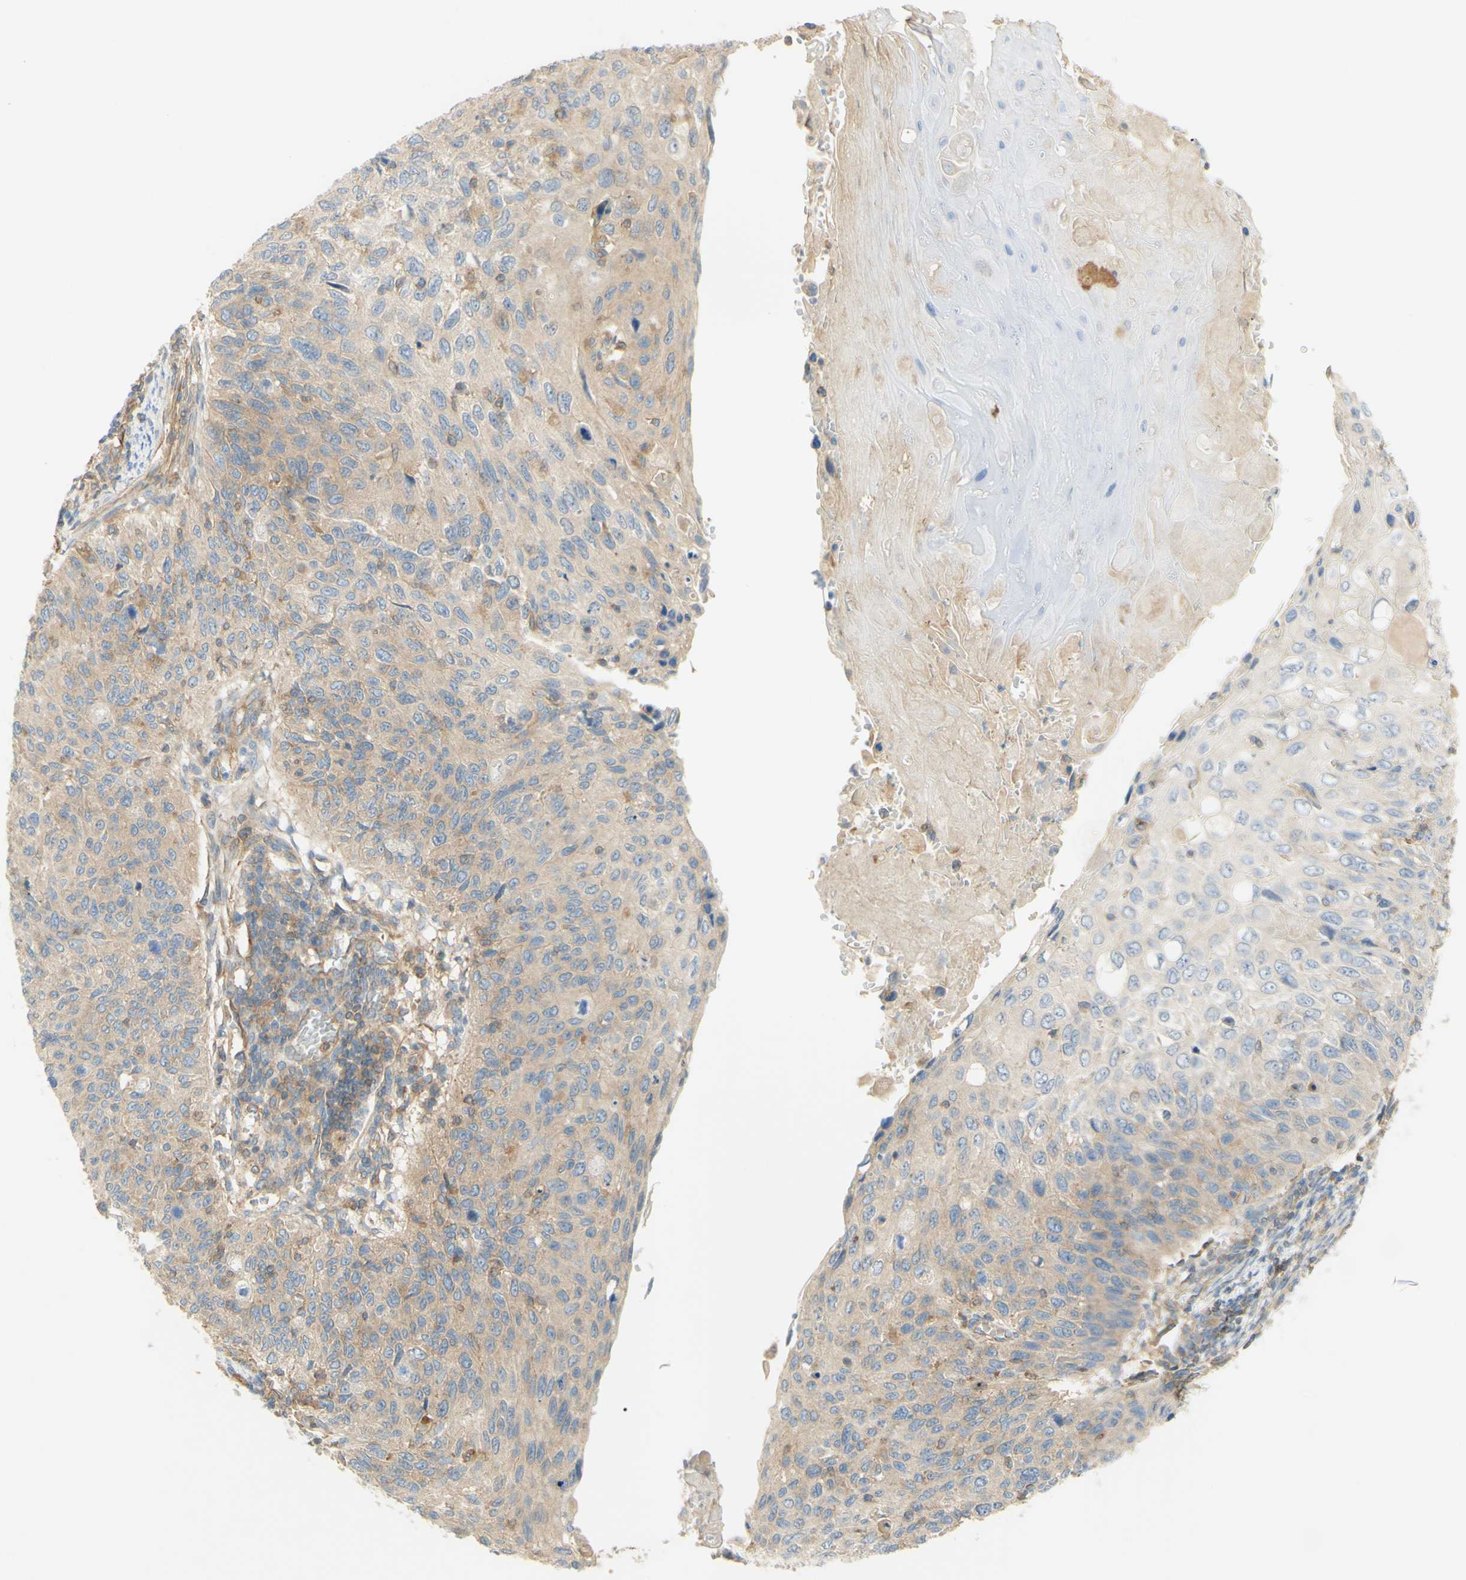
{"staining": {"intensity": "weak", "quantity": ">75%", "location": "cytoplasmic/membranous"}, "tissue": "cervical cancer", "cell_type": "Tumor cells", "image_type": "cancer", "snomed": [{"axis": "morphology", "description": "Squamous cell carcinoma, NOS"}, {"axis": "topography", "description": "Cervix"}], "caption": "DAB (3,3'-diaminobenzidine) immunohistochemical staining of human squamous cell carcinoma (cervical) exhibits weak cytoplasmic/membranous protein staining in about >75% of tumor cells.", "gene": "IKBKG", "patient": {"sex": "female", "age": 70}}